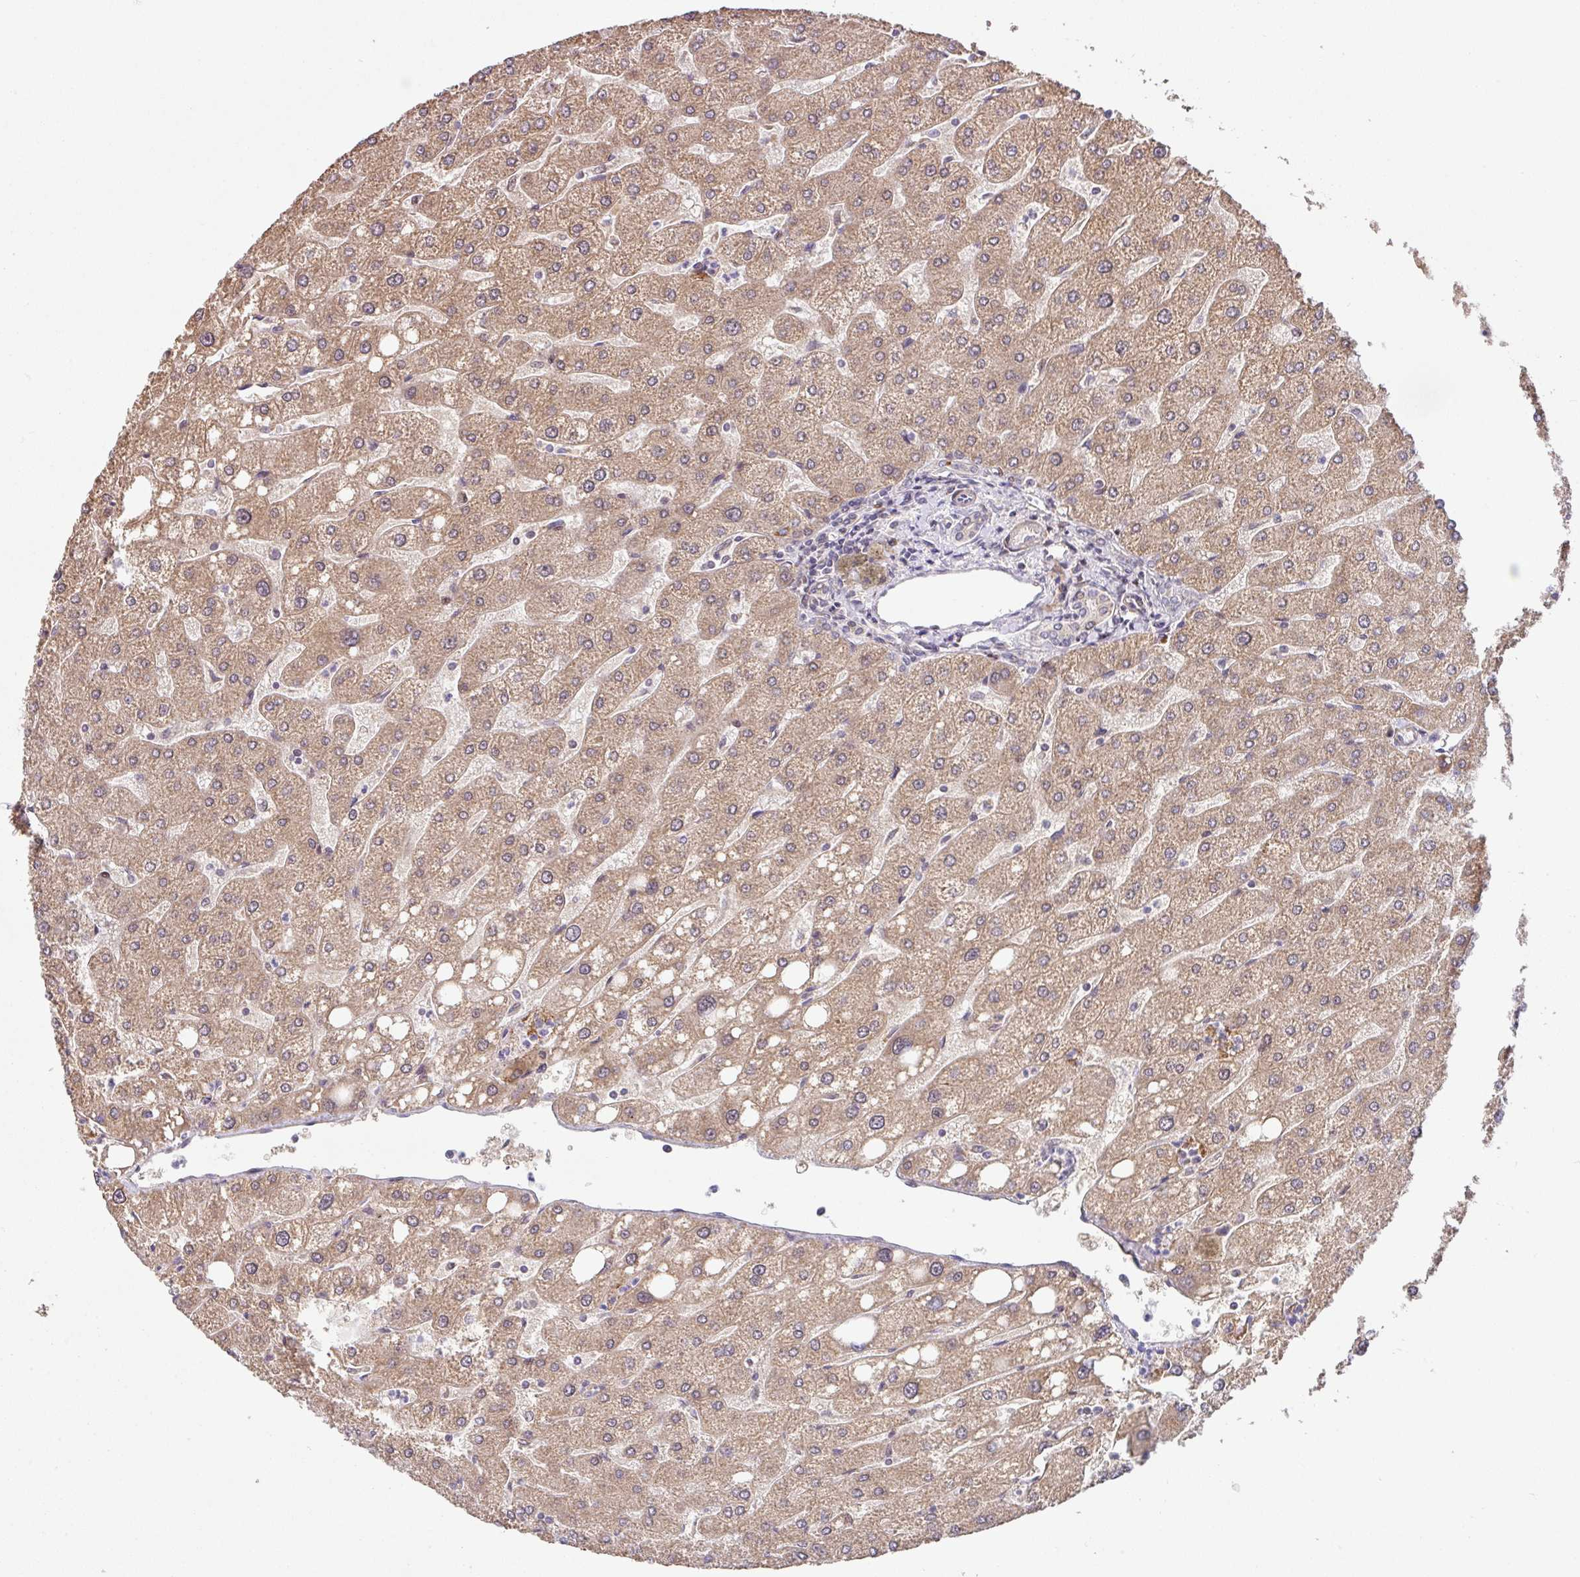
{"staining": {"intensity": "negative", "quantity": "none", "location": "none"}, "tissue": "liver", "cell_type": "Cholangiocytes", "image_type": "normal", "snomed": [{"axis": "morphology", "description": "Normal tissue, NOS"}, {"axis": "topography", "description": "Liver"}], "caption": "IHC histopathology image of benign human liver stained for a protein (brown), which demonstrates no staining in cholangiocytes. Nuclei are stained in blue.", "gene": "ENSG00000269547", "patient": {"sex": "male", "age": 67}}